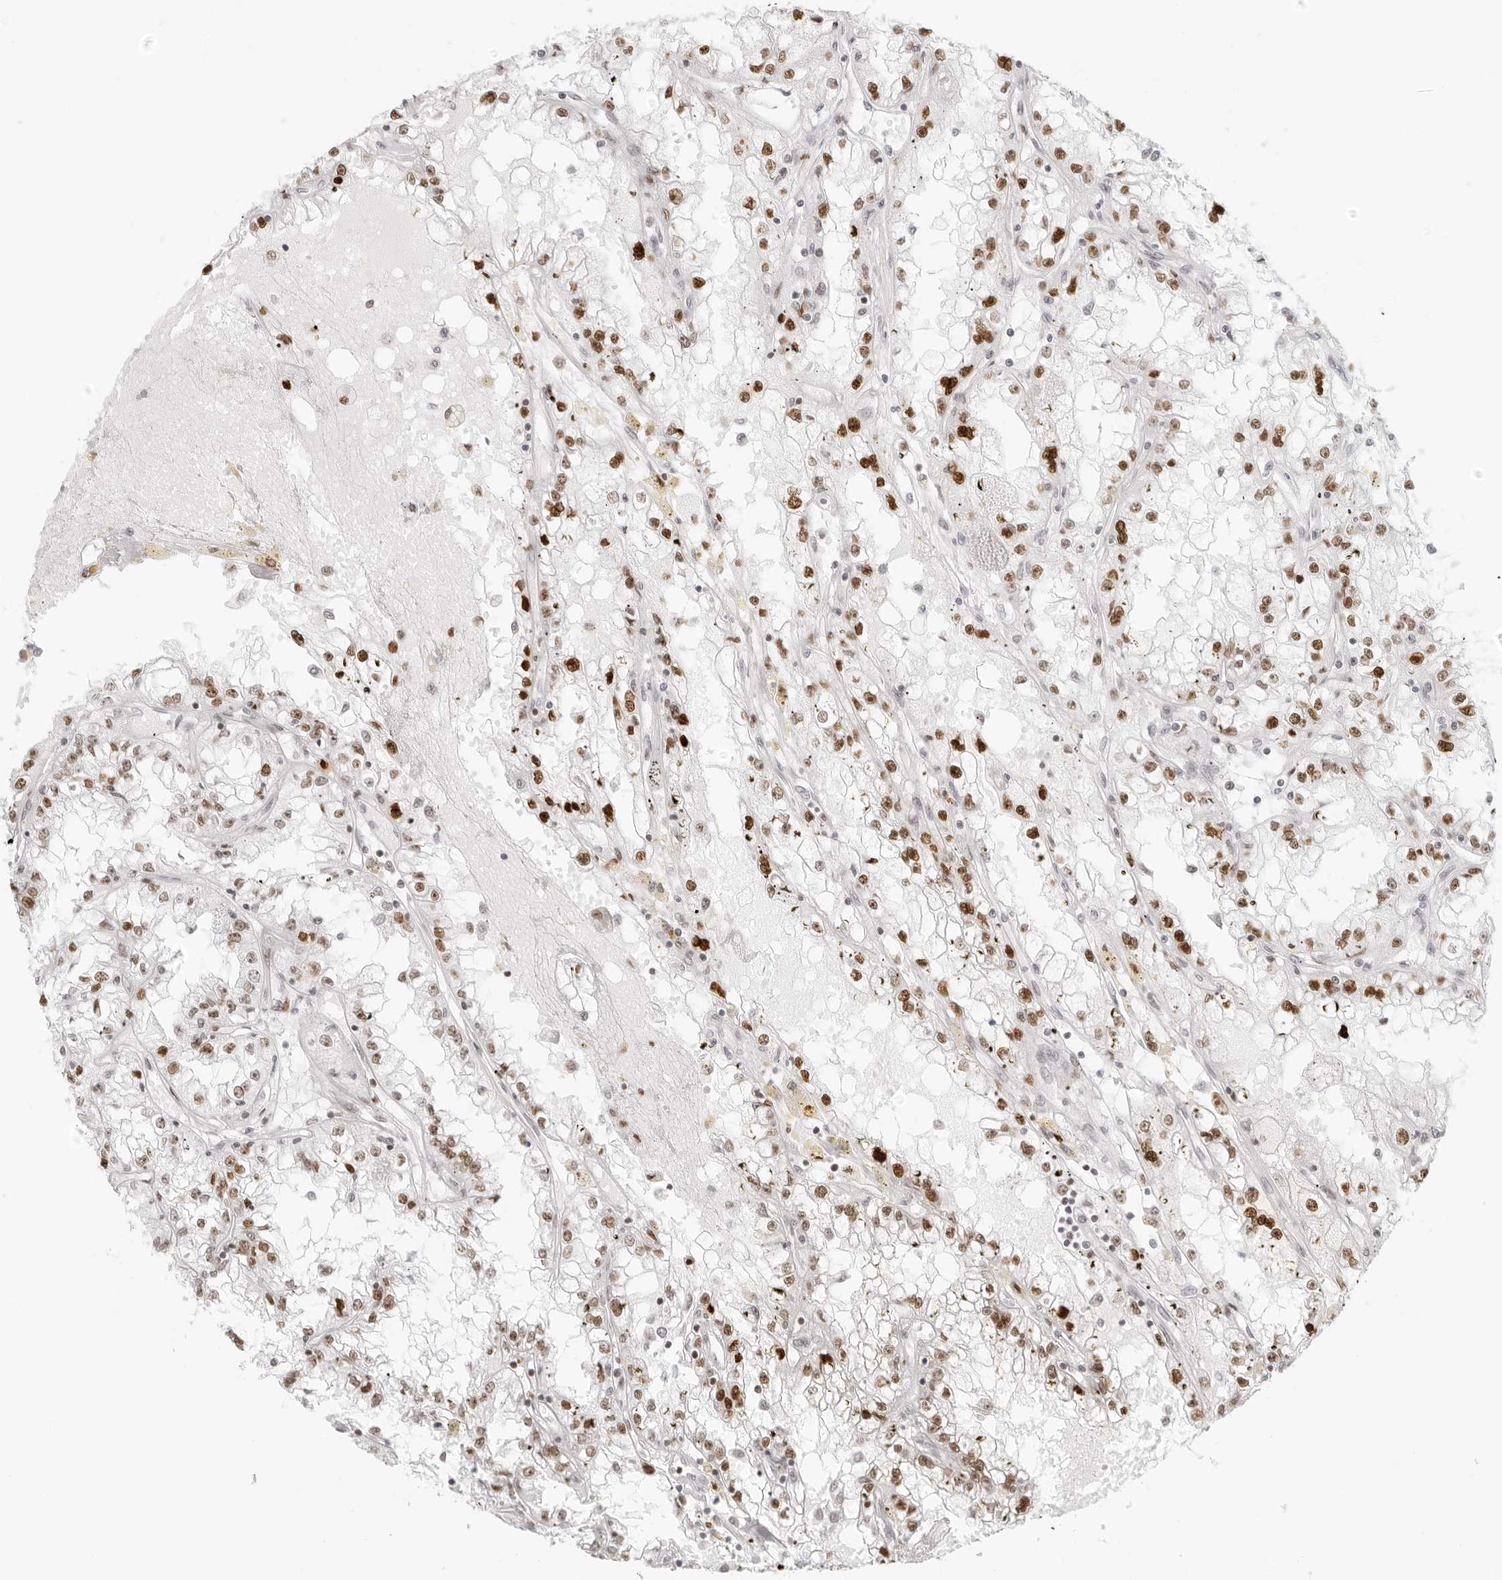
{"staining": {"intensity": "moderate", "quantity": ">75%", "location": "nuclear"}, "tissue": "renal cancer", "cell_type": "Tumor cells", "image_type": "cancer", "snomed": [{"axis": "morphology", "description": "Adenocarcinoma, NOS"}, {"axis": "topography", "description": "Kidney"}], "caption": "IHC of human renal cancer reveals medium levels of moderate nuclear expression in about >75% of tumor cells.", "gene": "RCC1", "patient": {"sex": "male", "age": 56}}